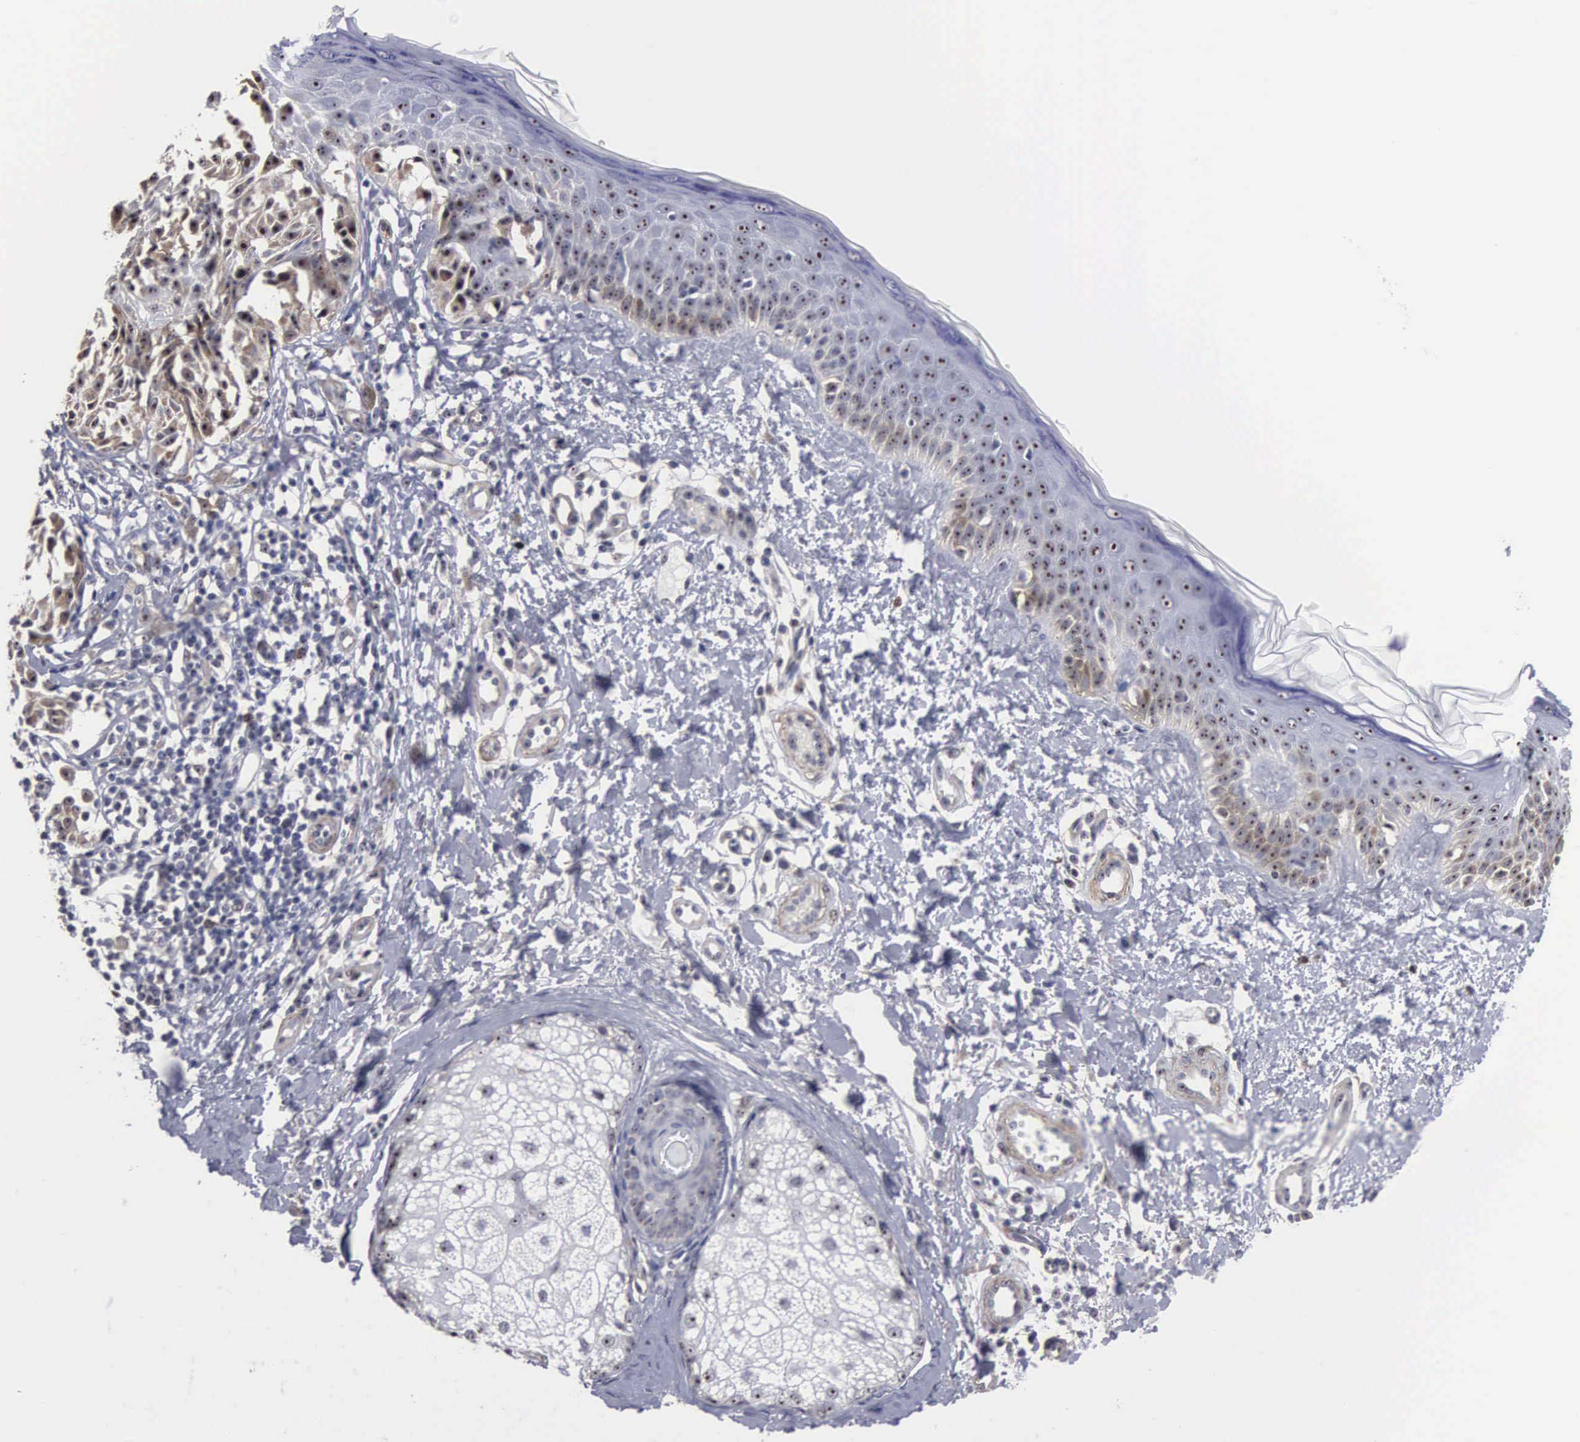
{"staining": {"intensity": "weak", "quantity": "25%-75%", "location": "nuclear"}, "tissue": "melanoma", "cell_type": "Tumor cells", "image_type": "cancer", "snomed": [{"axis": "morphology", "description": "Malignant melanoma, NOS"}, {"axis": "topography", "description": "Skin"}], "caption": "An IHC photomicrograph of neoplastic tissue is shown. Protein staining in brown labels weak nuclear positivity in melanoma within tumor cells. The staining was performed using DAB (3,3'-diaminobenzidine), with brown indicating positive protein expression. Nuclei are stained blue with hematoxylin.", "gene": "NGDN", "patient": {"sex": "male", "age": 49}}